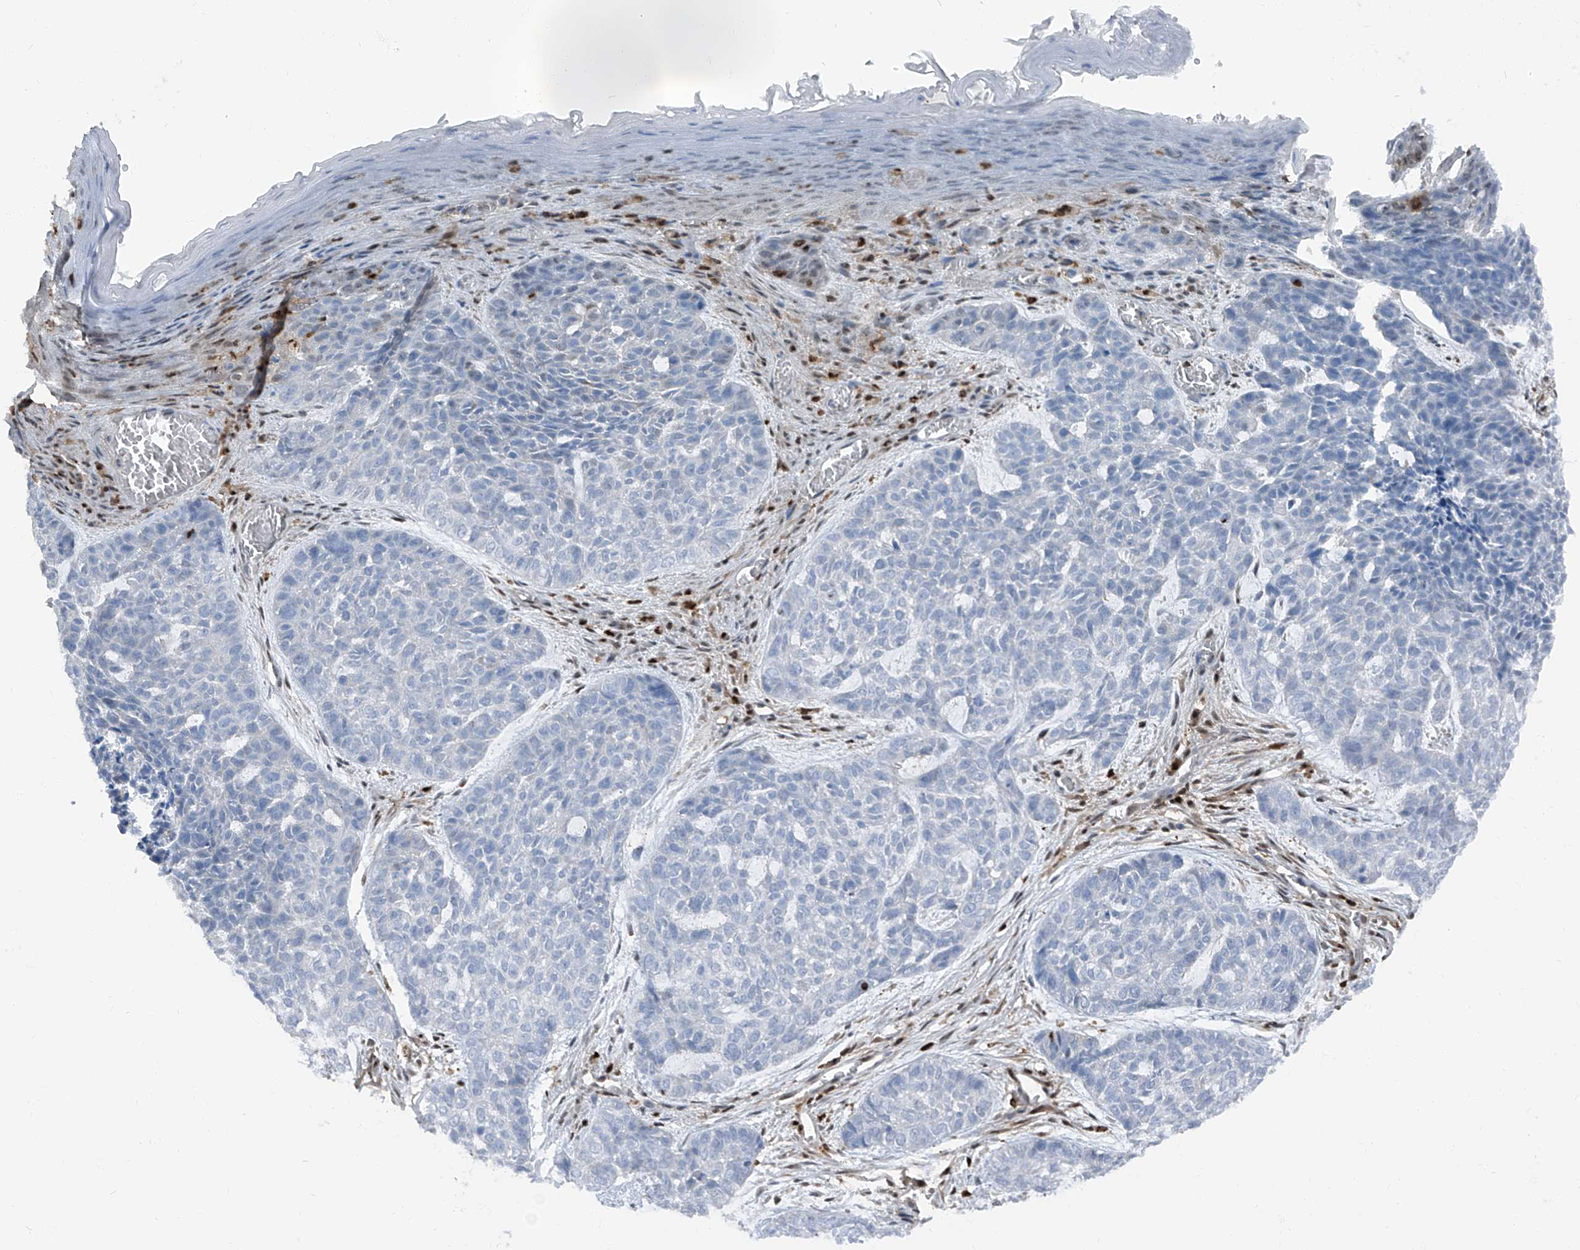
{"staining": {"intensity": "negative", "quantity": "none", "location": "none"}, "tissue": "skin cancer", "cell_type": "Tumor cells", "image_type": "cancer", "snomed": [{"axis": "morphology", "description": "Basal cell carcinoma"}, {"axis": "topography", "description": "Skin"}], "caption": "High power microscopy photomicrograph of an immunohistochemistry (IHC) histopathology image of skin basal cell carcinoma, revealing no significant staining in tumor cells. Brightfield microscopy of immunohistochemistry (IHC) stained with DAB (3,3'-diaminobenzidine) (brown) and hematoxylin (blue), captured at high magnification.", "gene": "PSMB10", "patient": {"sex": "female", "age": 64}}